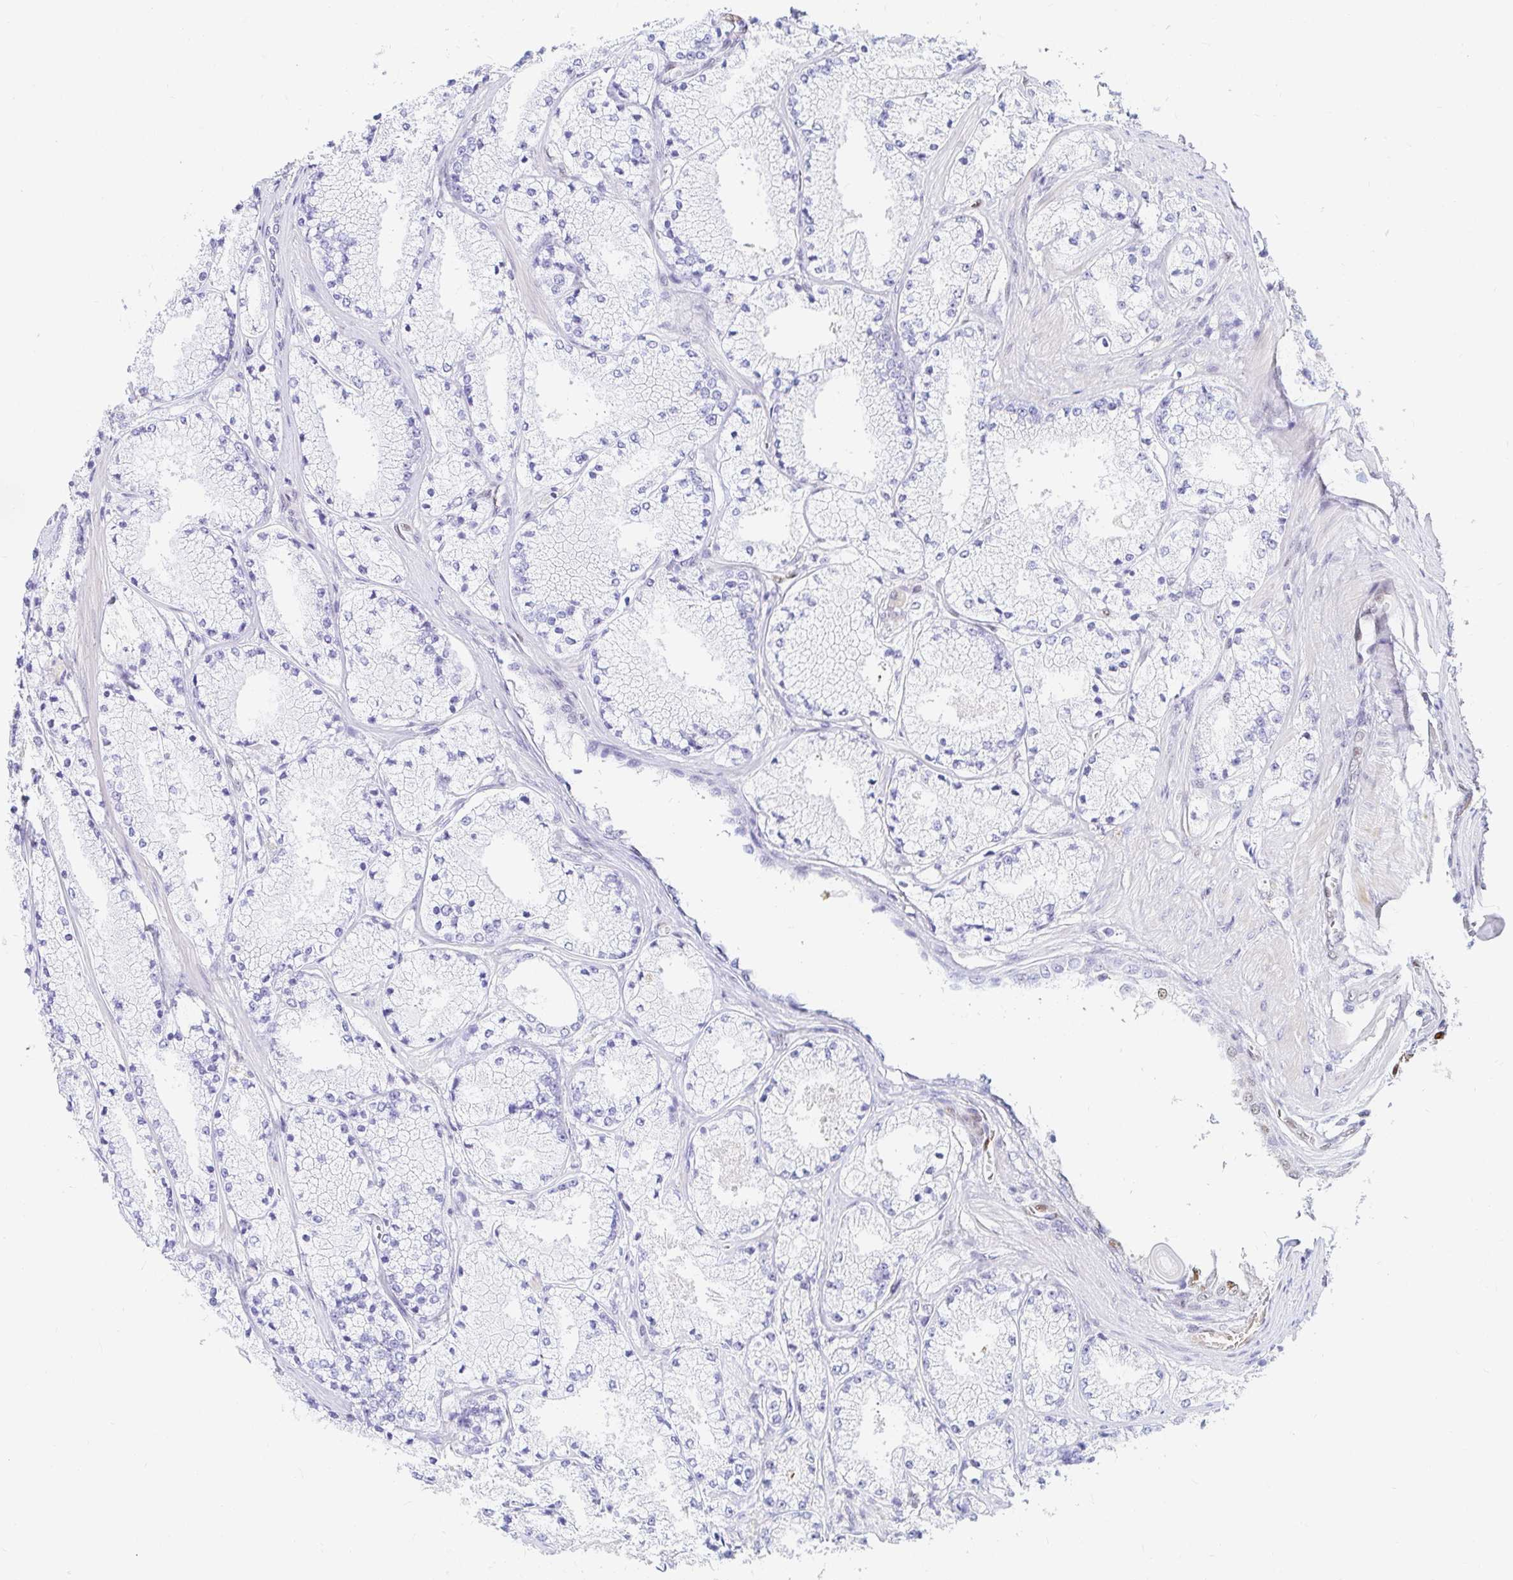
{"staining": {"intensity": "negative", "quantity": "none", "location": "none"}, "tissue": "prostate cancer", "cell_type": "Tumor cells", "image_type": "cancer", "snomed": [{"axis": "morphology", "description": "Adenocarcinoma, High grade"}, {"axis": "topography", "description": "Prostate"}], "caption": "IHC image of prostate high-grade adenocarcinoma stained for a protein (brown), which displays no positivity in tumor cells. (DAB (3,3'-diaminobenzidine) IHC with hematoxylin counter stain).", "gene": "HINFP", "patient": {"sex": "male", "age": 63}}